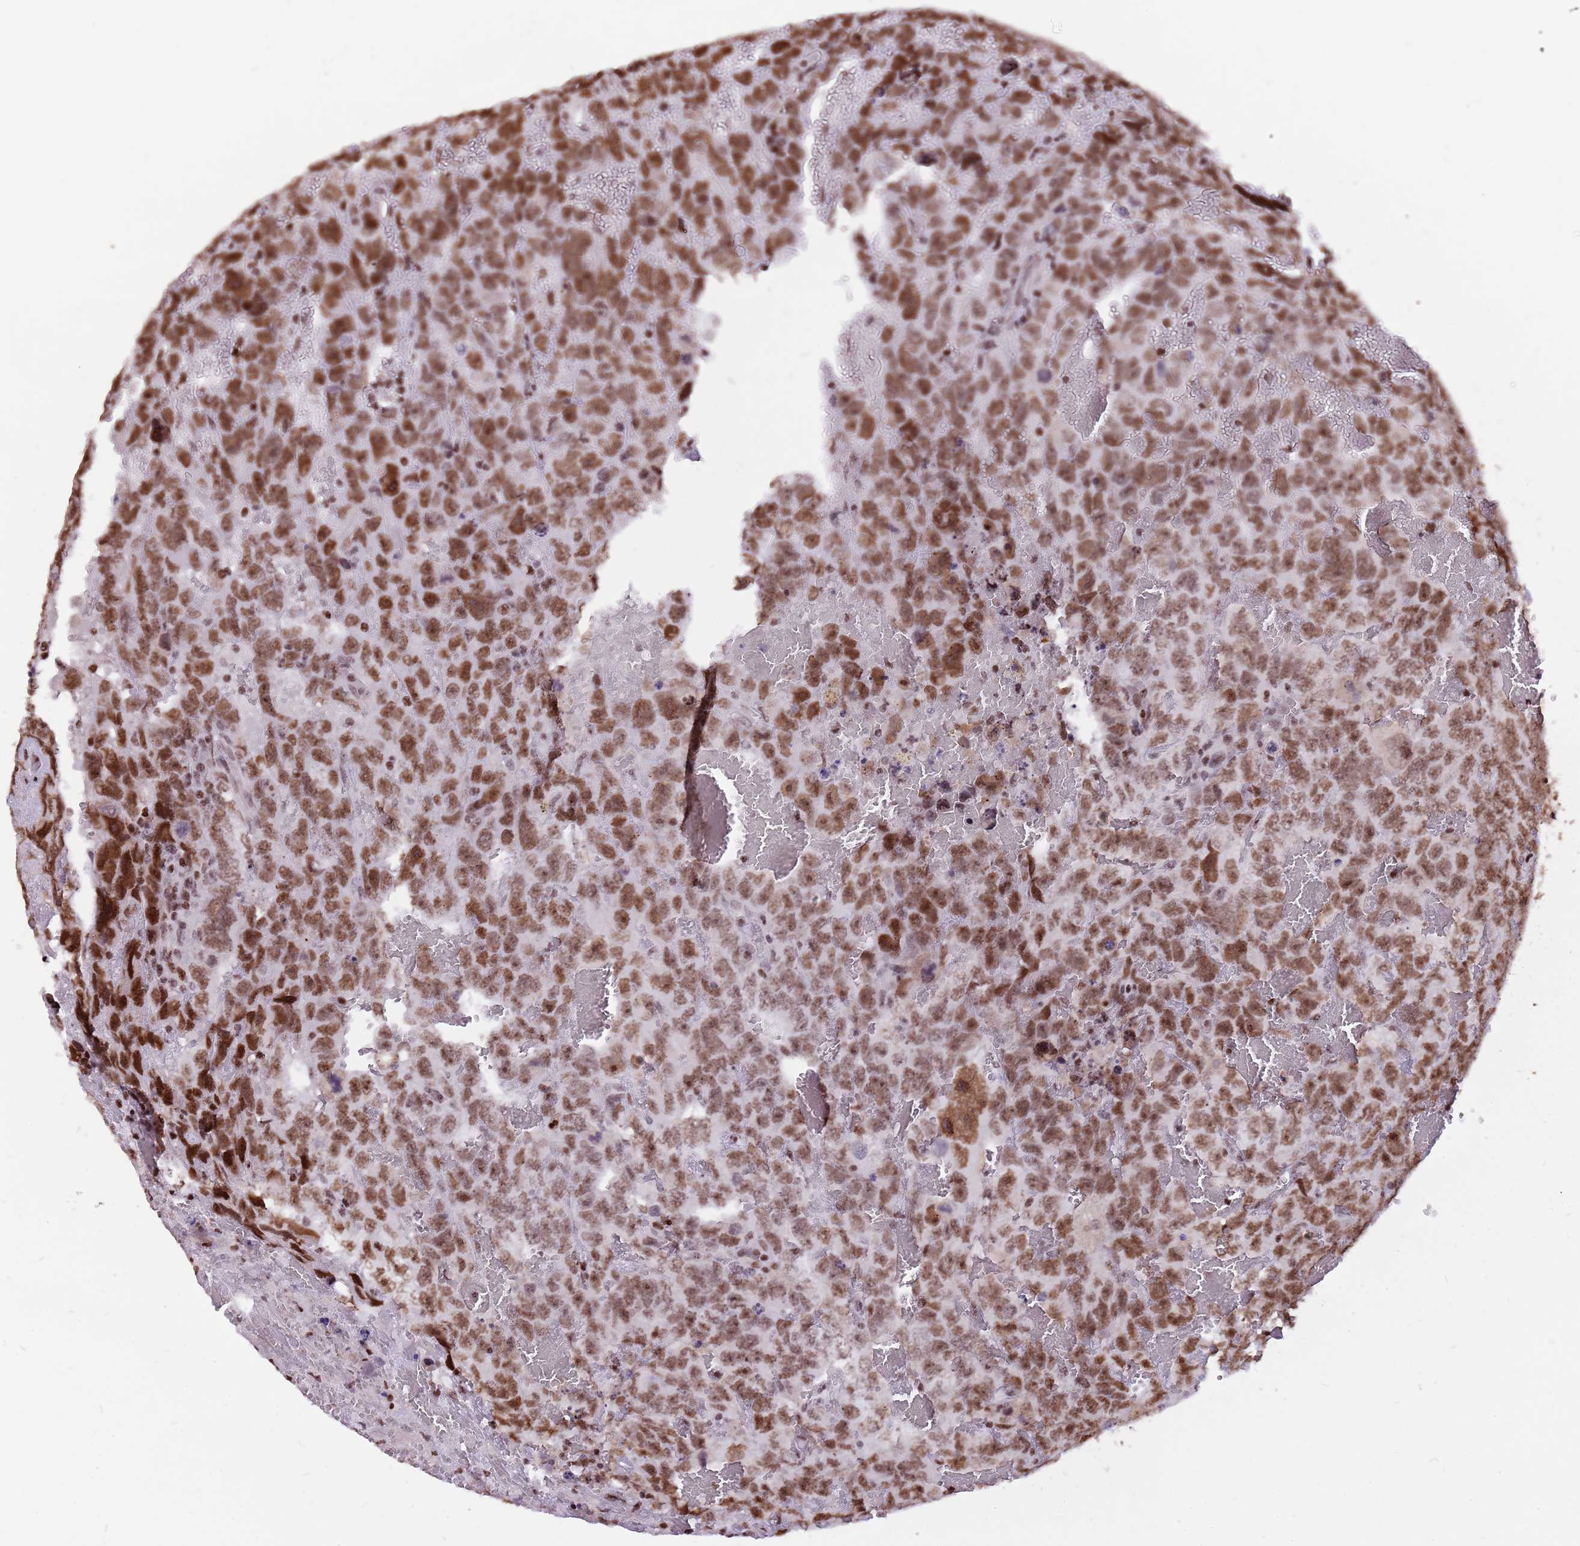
{"staining": {"intensity": "moderate", "quantity": ">75%", "location": "nuclear"}, "tissue": "testis cancer", "cell_type": "Tumor cells", "image_type": "cancer", "snomed": [{"axis": "morphology", "description": "Carcinoma, Embryonal, NOS"}, {"axis": "topography", "description": "Testis"}], "caption": "Approximately >75% of tumor cells in embryonal carcinoma (testis) show moderate nuclear protein expression as visualized by brown immunohistochemical staining.", "gene": "WASHC4", "patient": {"sex": "male", "age": 45}}